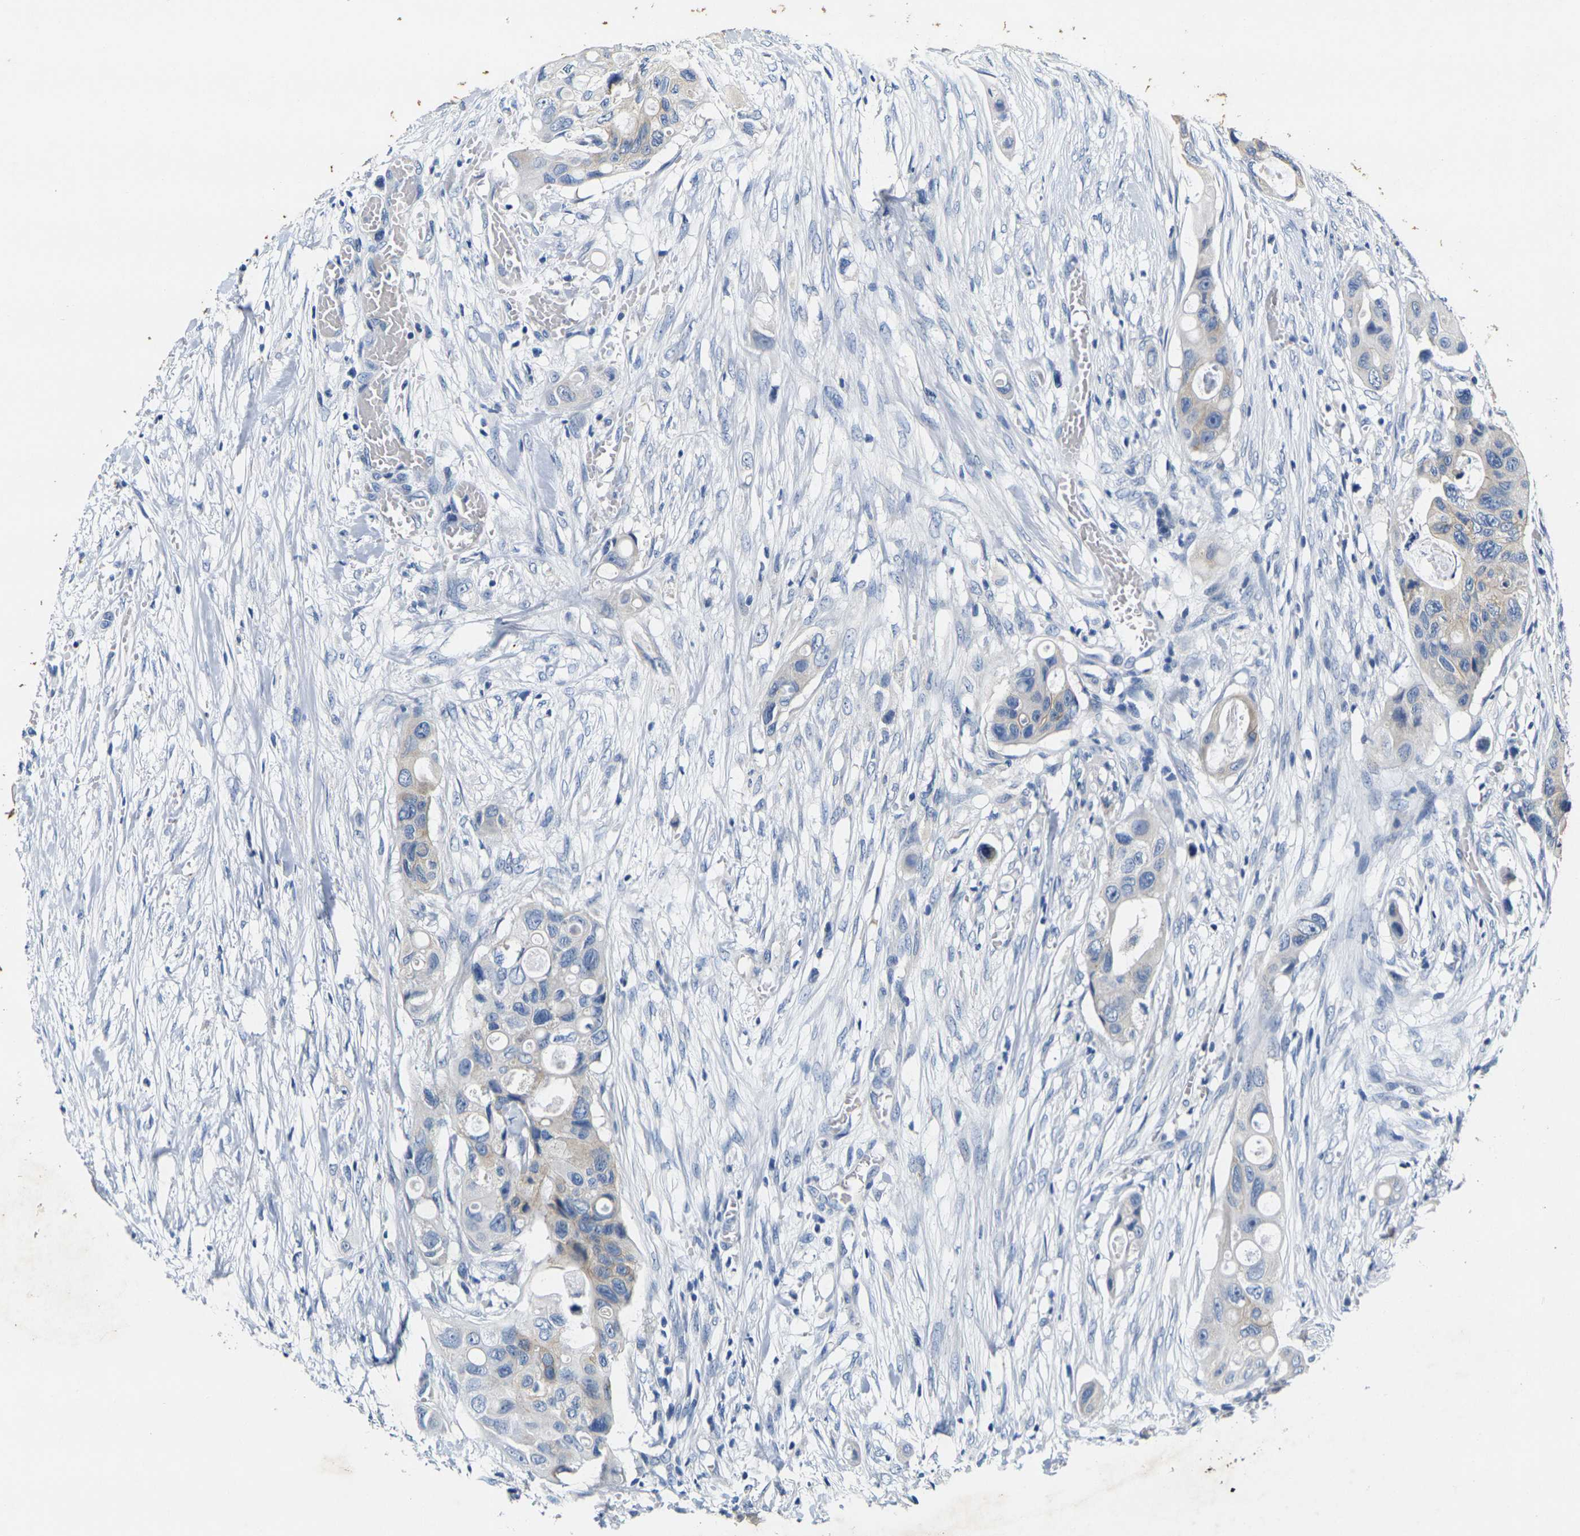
{"staining": {"intensity": "moderate", "quantity": "<25%", "location": "cytoplasmic/membranous"}, "tissue": "colorectal cancer", "cell_type": "Tumor cells", "image_type": "cancer", "snomed": [{"axis": "morphology", "description": "Adenocarcinoma, NOS"}, {"axis": "topography", "description": "Colon"}], "caption": "Immunohistochemistry (IHC) (DAB) staining of colorectal adenocarcinoma exhibits moderate cytoplasmic/membranous protein expression in approximately <25% of tumor cells.", "gene": "NOCT", "patient": {"sex": "female", "age": 57}}